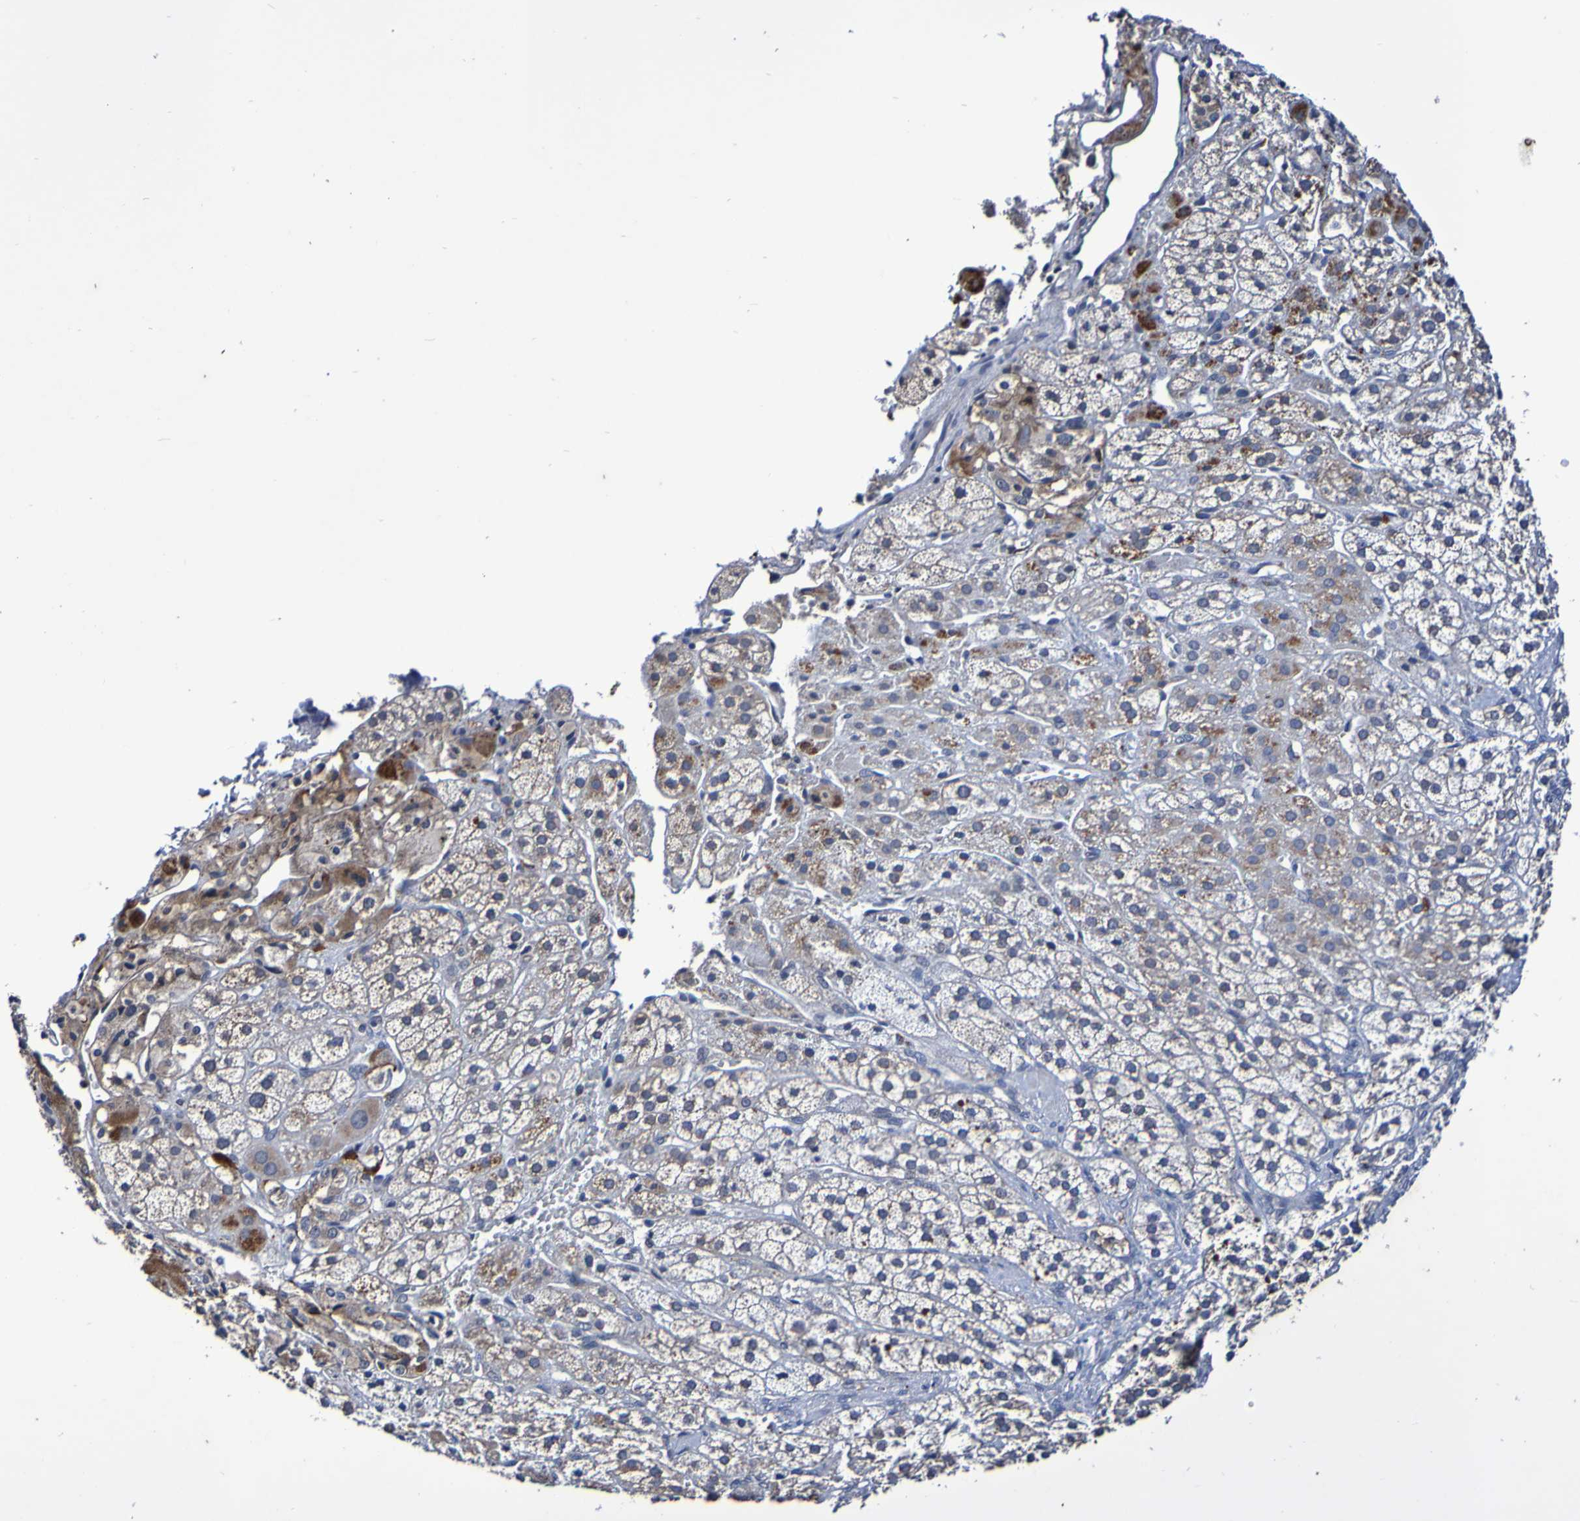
{"staining": {"intensity": "weak", "quantity": "25%-75%", "location": "cytoplasmic/membranous"}, "tissue": "adrenal gland", "cell_type": "Glandular cells", "image_type": "normal", "snomed": [{"axis": "morphology", "description": "Normal tissue, NOS"}, {"axis": "topography", "description": "Adrenal gland"}], "caption": "Approximately 25%-75% of glandular cells in normal adrenal gland reveal weak cytoplasmic/membranous protein positivity as visualized by brown immunohistochemical staining.", "gene": "PTP4A2", "patient": {"sex": "male", "age": 56}}